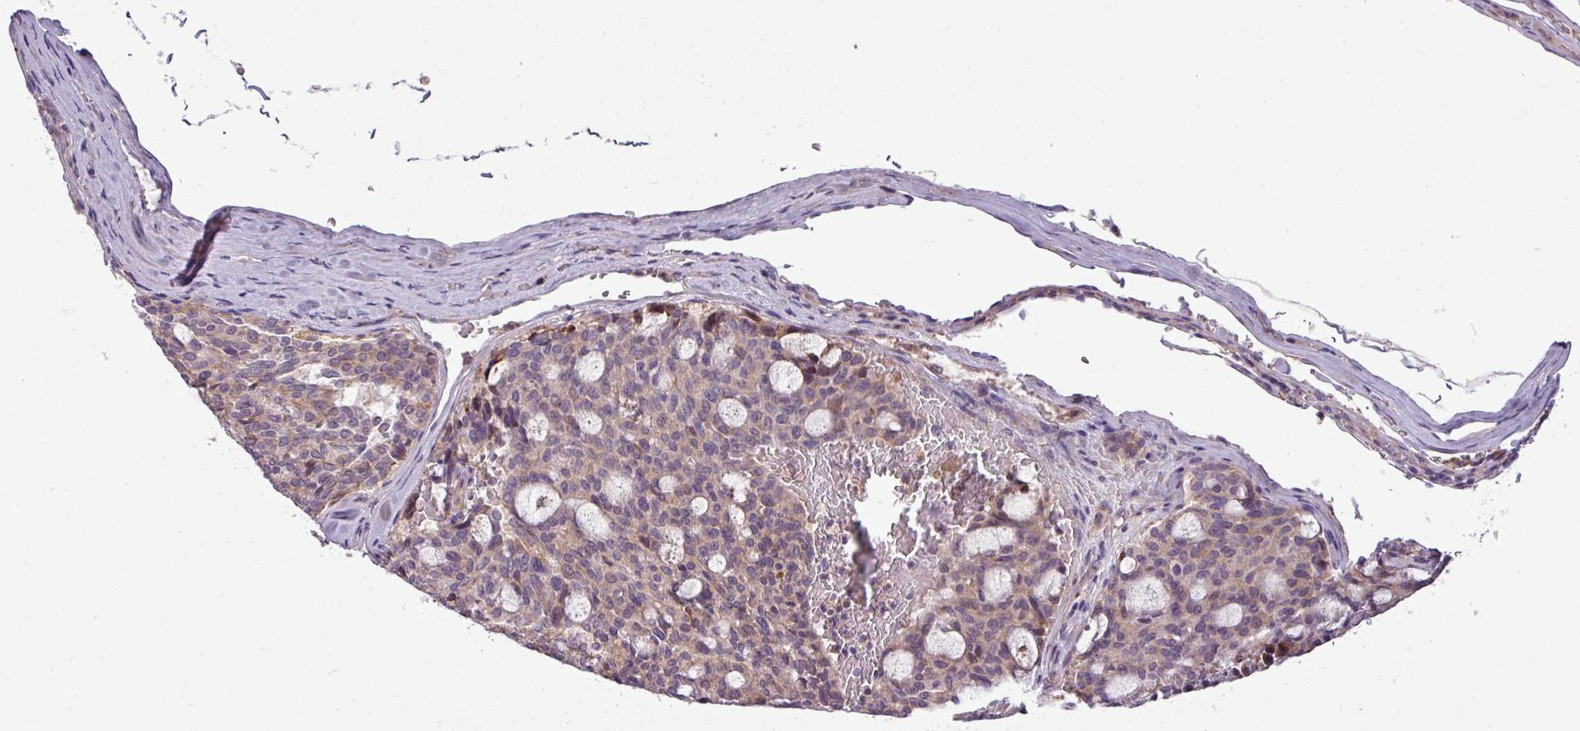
{"staining": {"intensity": "weak", "quantity": "<25%", "location": "cytoplasmic/membranous"}, "tissue": "carcinoid", "cell_type": "Tumor cells", "image_type": "cancer", "snomed": [{"axis": "morphology", "description": "Carcinoid, malignant, NOS"}, {"axis": "topography", "description": "Pancreas"}], "caption": "IHC histopathology image of carcinoid (malignant) stained for a protein (brown), which exhibits no expression in tumor cells. The staining is performed using DAB brown chromogen with nuclei counter-stained in using hematoxylin.", "gene": "ZNF35", "patient": {"sex": "female", "age": 54}}